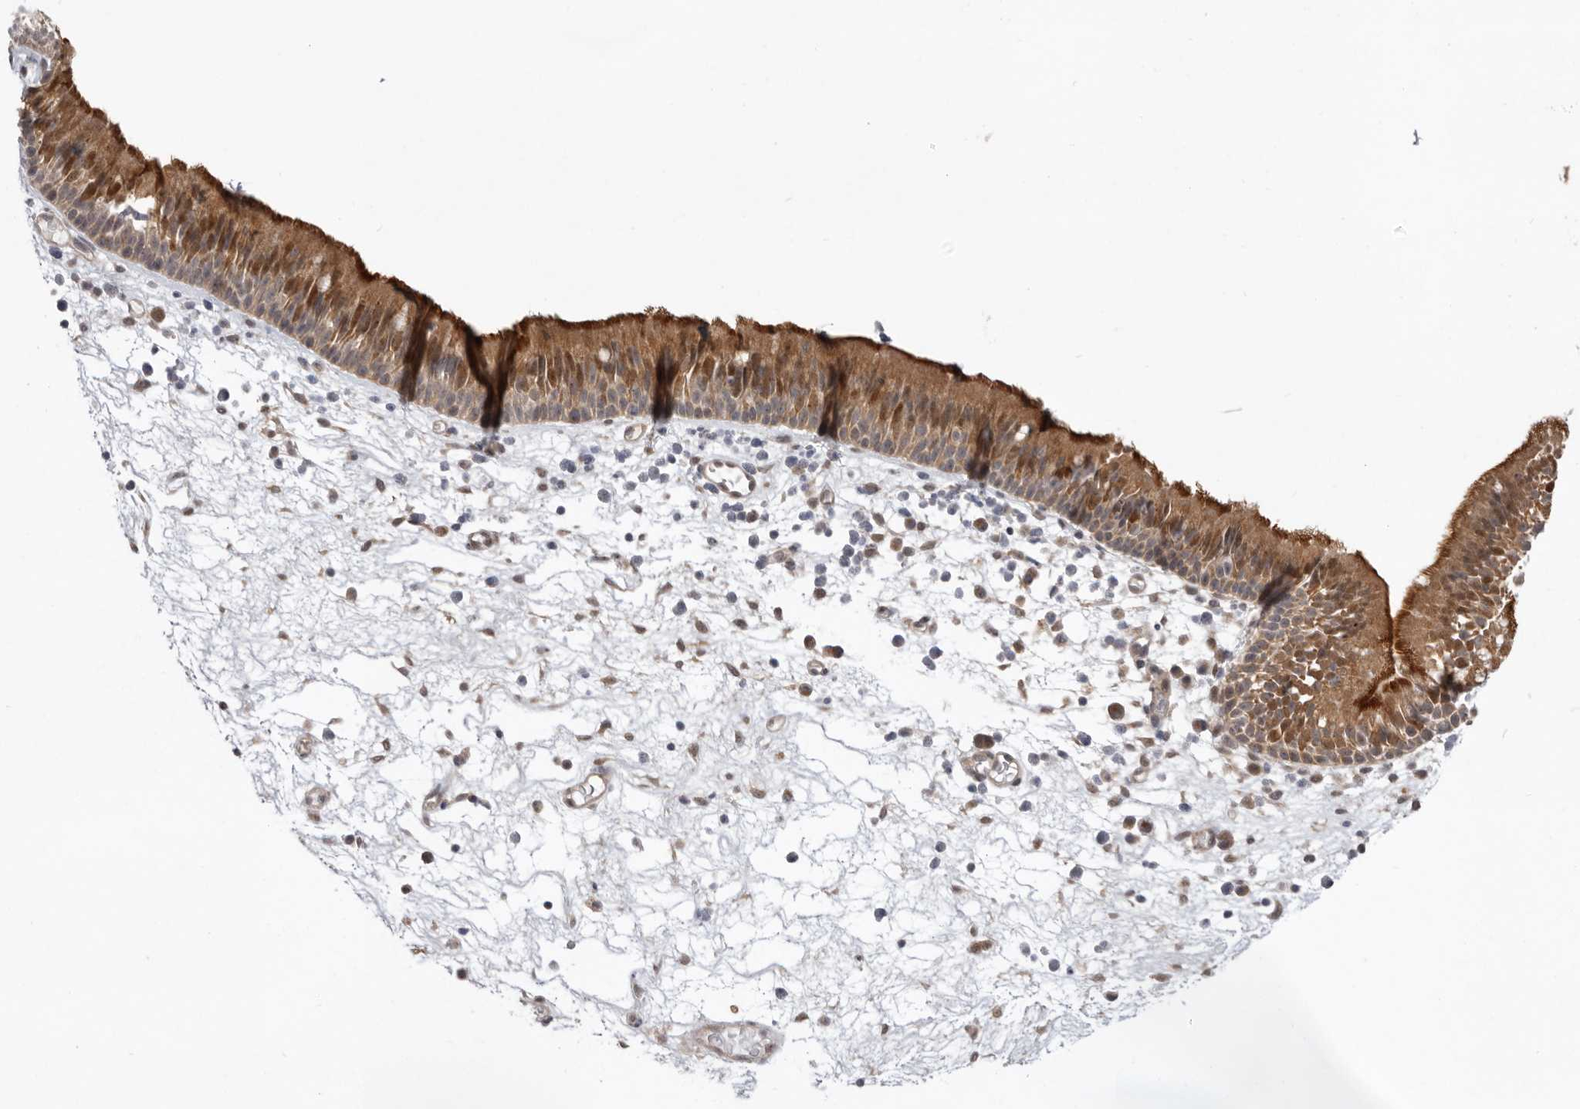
{"staining": {"intensity": "moderate", "quantity": ">75%", "location": "cytoplasmic/membranous"}, "tissue": "nasopharynx", "cell_type": "Respiratory epithelial cells", "image_type": "normal", "snomed": [{"axis": "morphology", "description": "Normal tissue, NOS"}, {"axis": "morphology", "description": "Inflammation, NOS"}, {"axis": "morphology", "description": "Malignant melanoma, Metastatic site"}, {"axis": "topography", "description": "Nasopharynx"}], "caption": "Nasopharynx stained for a protein reveals moderate cytoplasmic/membranous positivity in respiratory epithelial cells. The staining was performed using DAB to visualize the protein expression in brown, while the nuclei were stained in blue with hematoxylin (Magnification: 20x).", "gene": "NSUN4", "patient": {"sex": "male", "age": 70}}